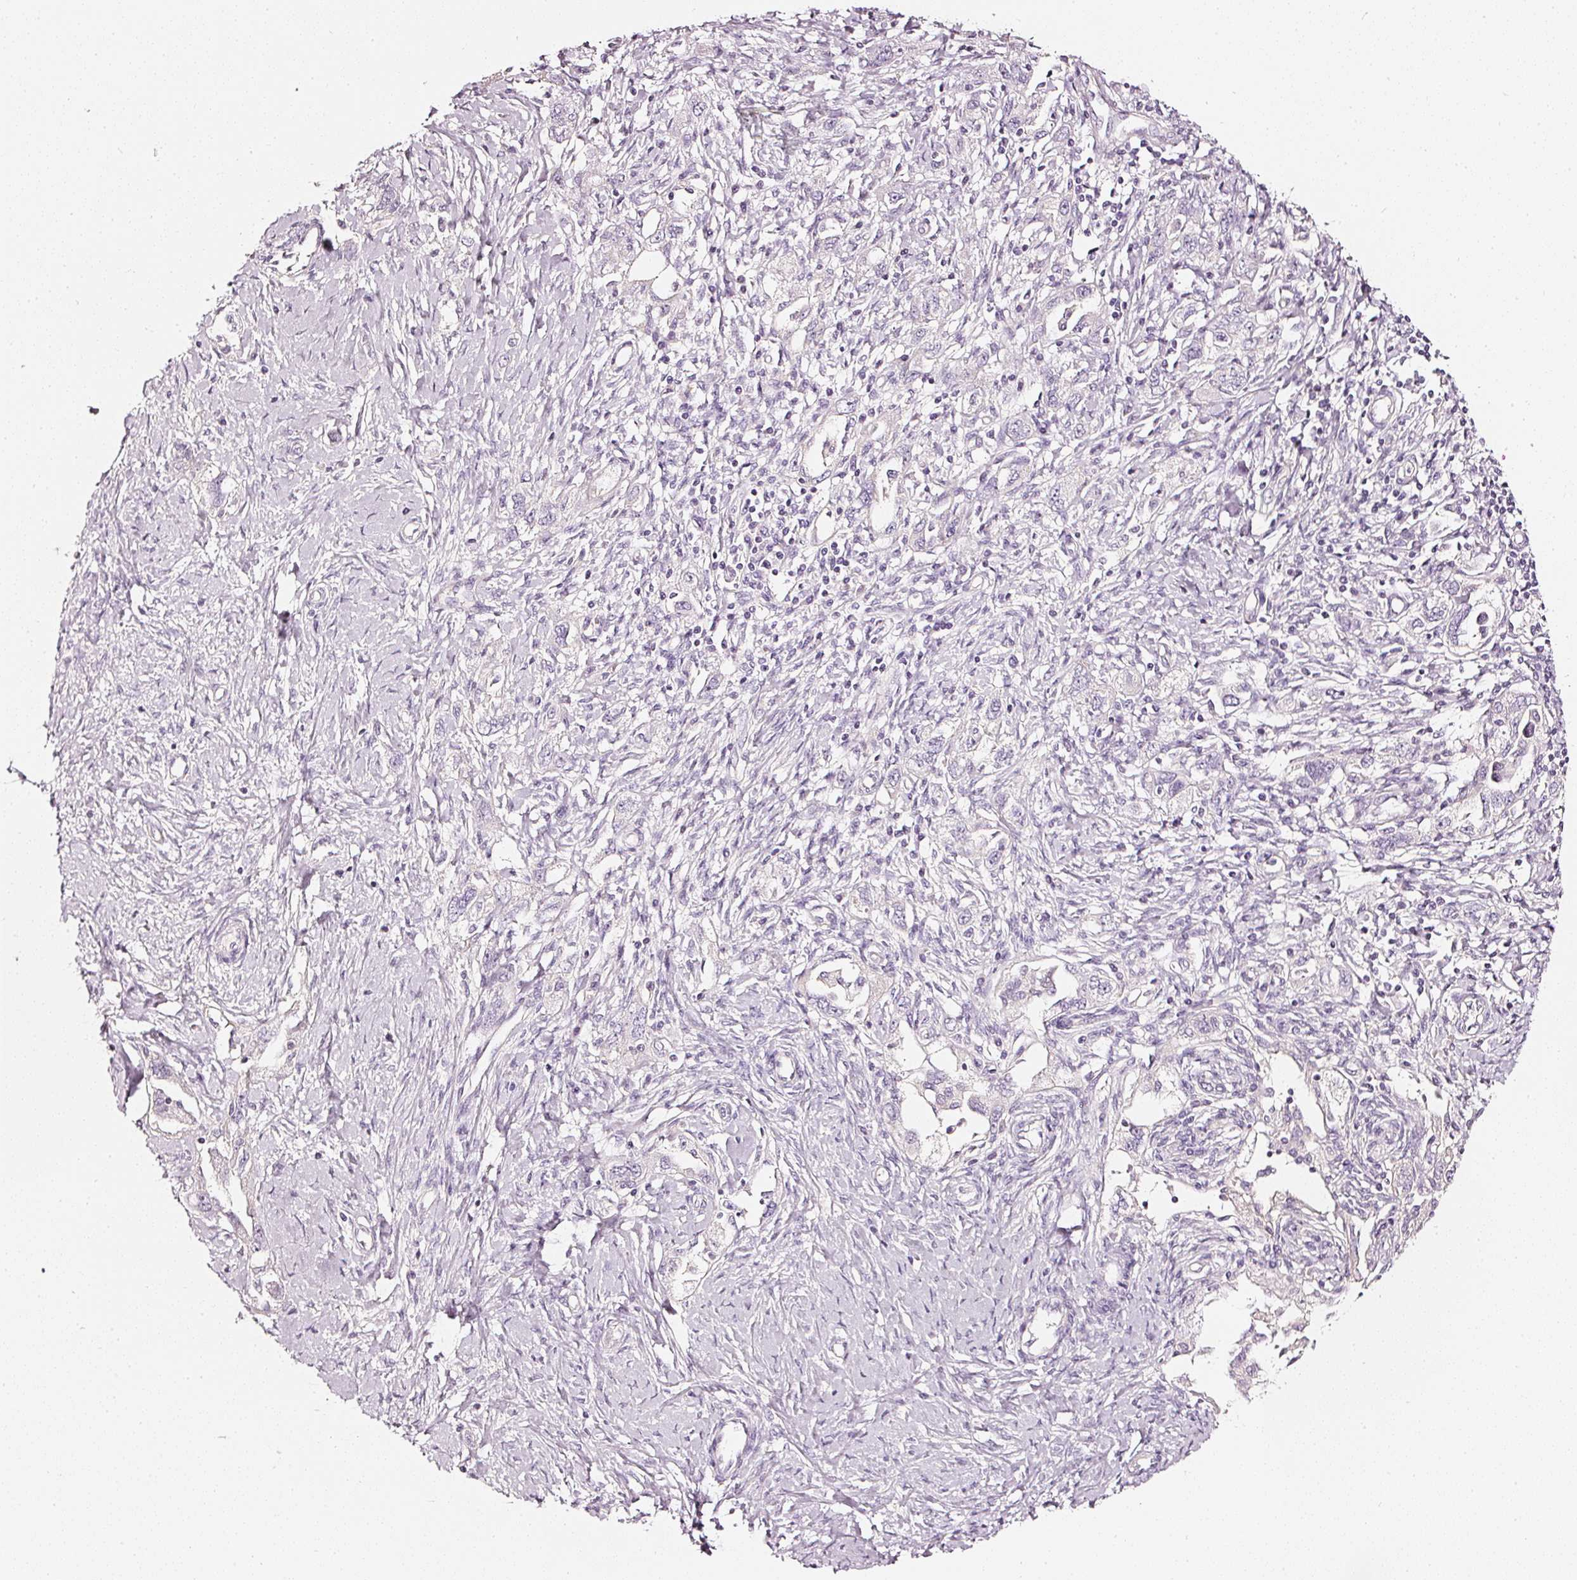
{"staining": {"intensity": "negative", "quantity": "none", "location": "none"}, "tissue": "ovarian cancer", "cell_type": "Tumor cells", "image_type": "cancer", "snomed": [{"axis": "morphology", "description": "Carcinoma, NOS"}, {"axis": "morphology", "description": "Cystadenocarcinoma, serous, NOS"}, {"axis": "topography", "description": "Ovary"}], "caption": "Immunohistochemical staining of human ovarian cancer (serous cystadenocarcinoma) shows no significant positivity in tumor cells.", "gene": "CNP", "patient": {"sex": "female", "age": 69}}